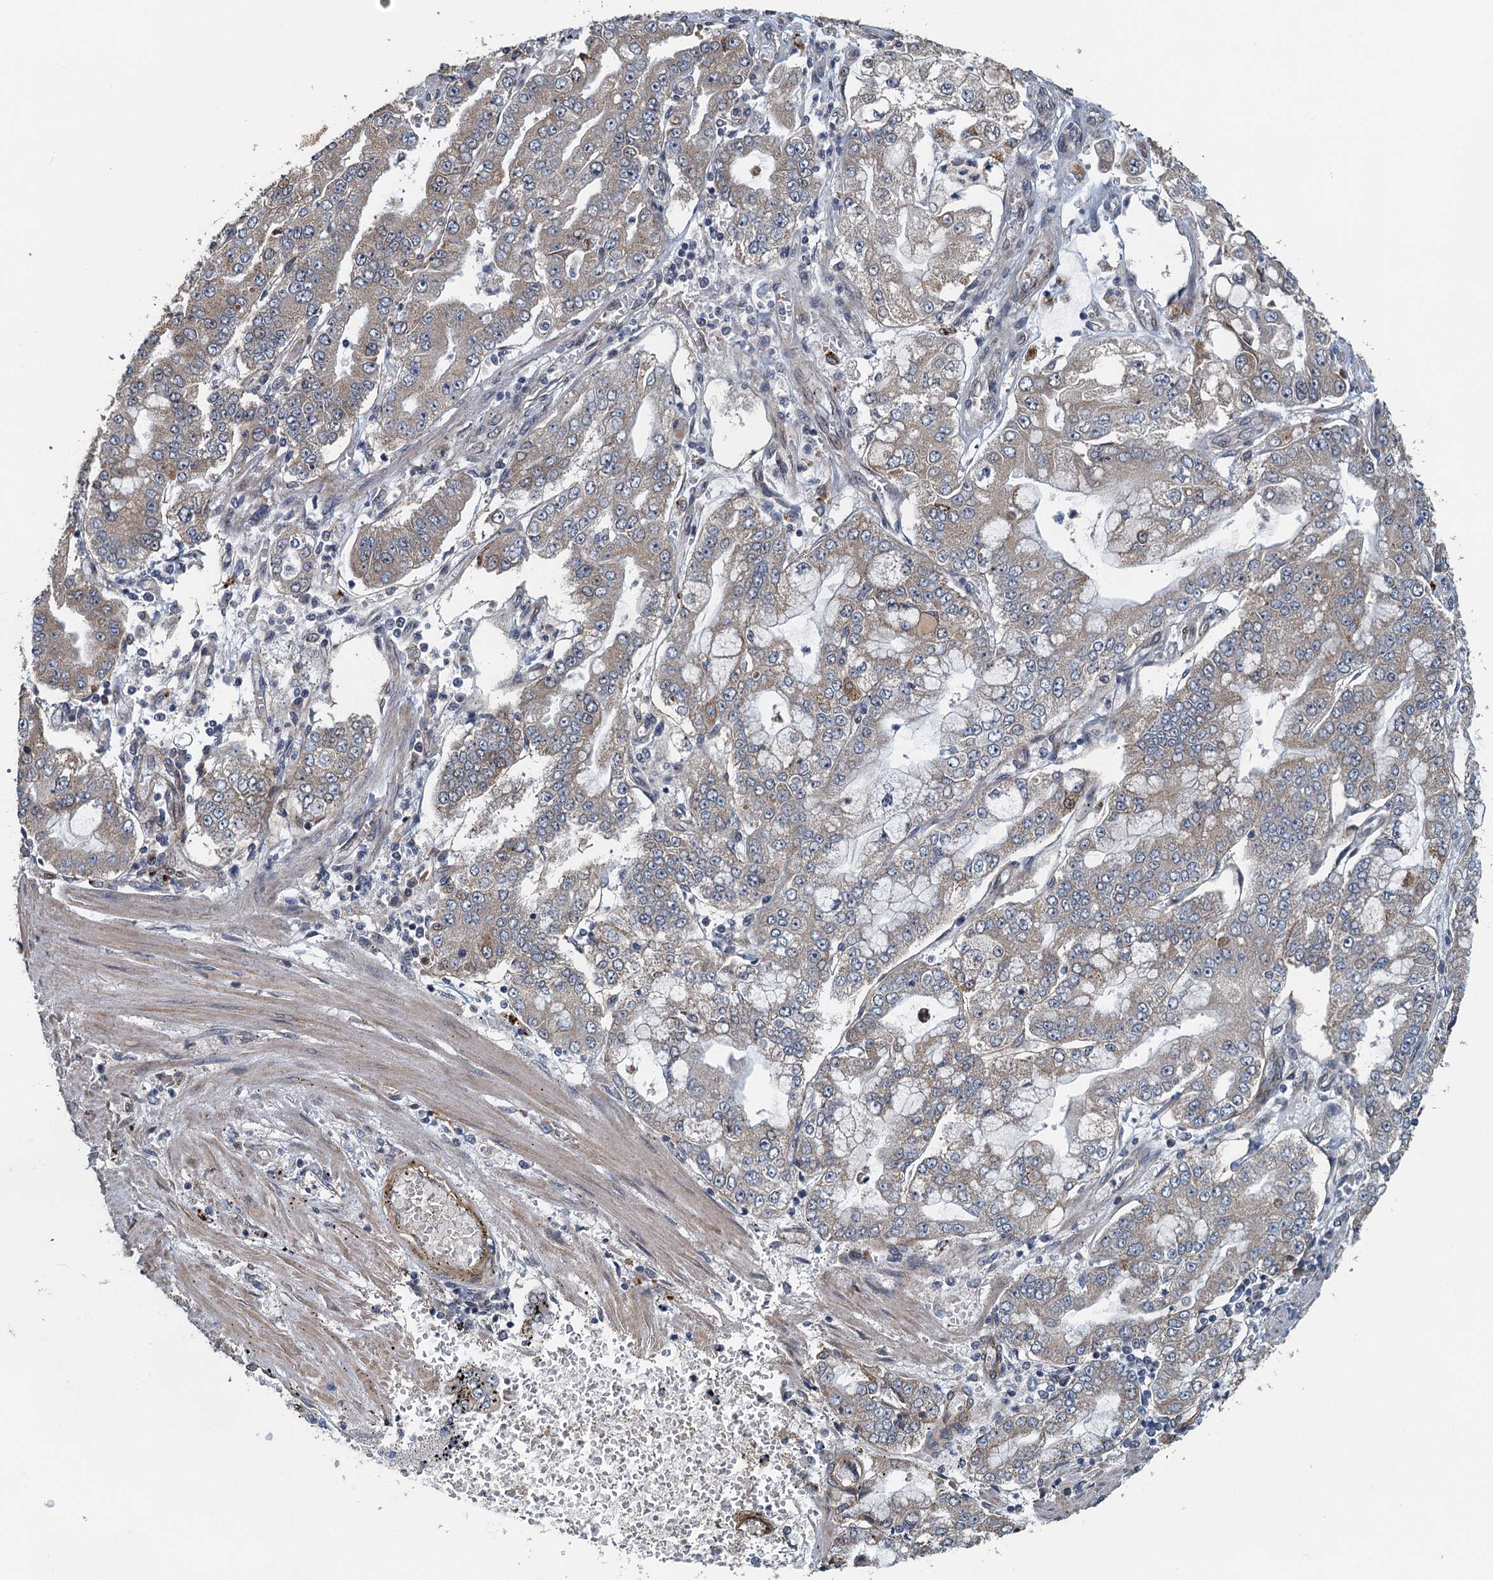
{"staining": {"intensity": "weak", "quantity": ">75%", "location": "cytoplasmic/membranous"}, "tissue": "stomach cancer", "cell_type": "Tumor cells", "image_type": "cancer", "snomed": [{"axis": "morphology", "description": "Adenocarcinoma, NOS"}, {"axis": "topography", "description": "Stomach"}], "caption": "Stomach cancer (adenocarcinoma) stained with immunohistochemistry displays weak cytoplasmic/membranous expression in approximately >75% of tumor cells.", "gene": "AGRN", "patient": {"sex": "male", "age": 76}}